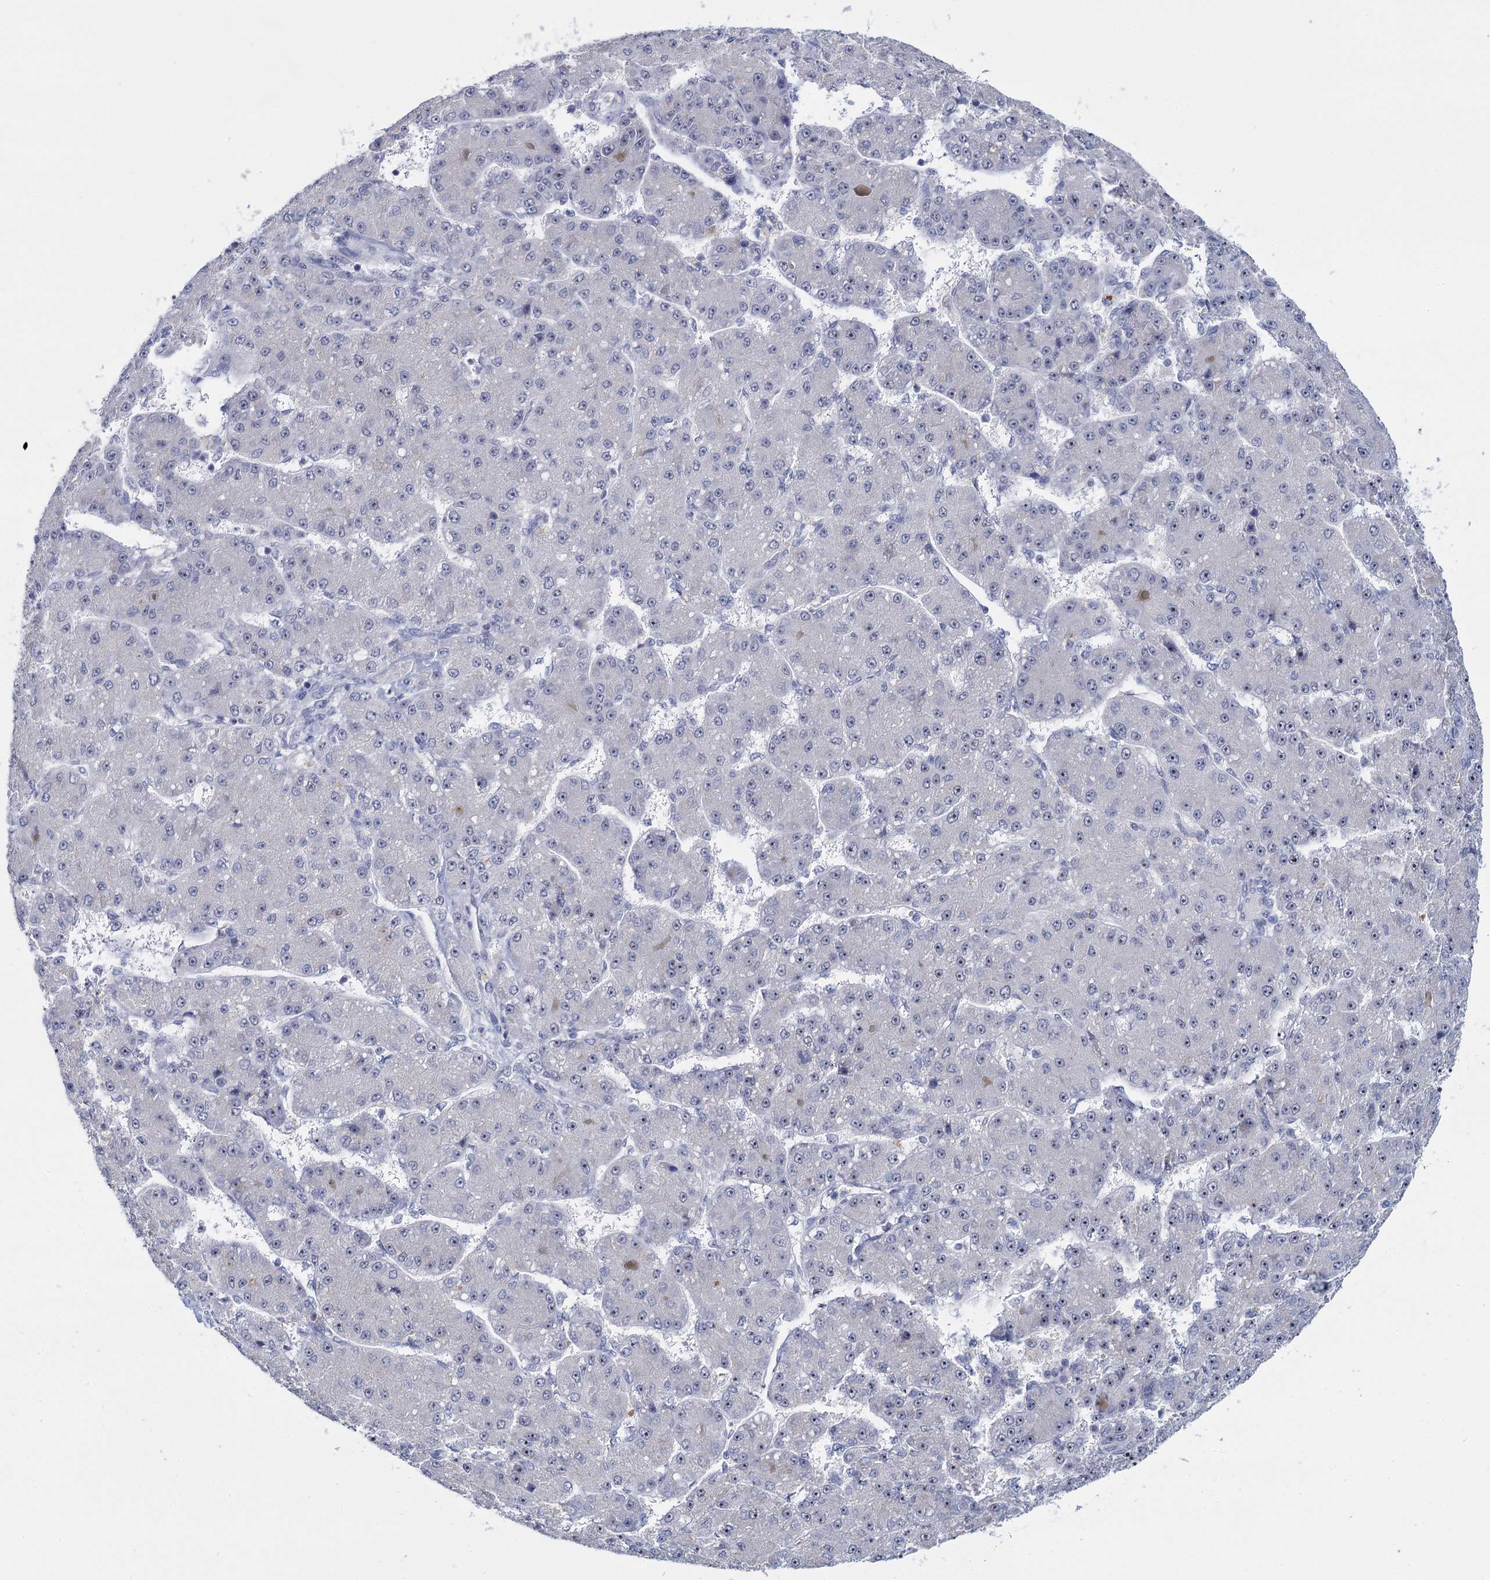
{"staining": {"intensity": "negative", "quantity": "none", "location": "none"}, "tissue": "liver cancer", "cell_type": "Tumor cells", "image_type": "cancer", "snomed": [{"axis": "morphology", "description": "Carcinoma, Hepatocellular, NOS"}, {"axis": "topography", "description": "Liver"}], "caption": "Immunohistochemistry photomicrograph of neoplastic tissue: liver hepatocellular carcinoma stained with DAB reveals no significant protein expression in tumor cells. (DAB (3,3'-diaminobenzidine) immunohistochemistry, high magnification).", "gene": "SFN", "patient": {"sex": "male", "age": 67}}